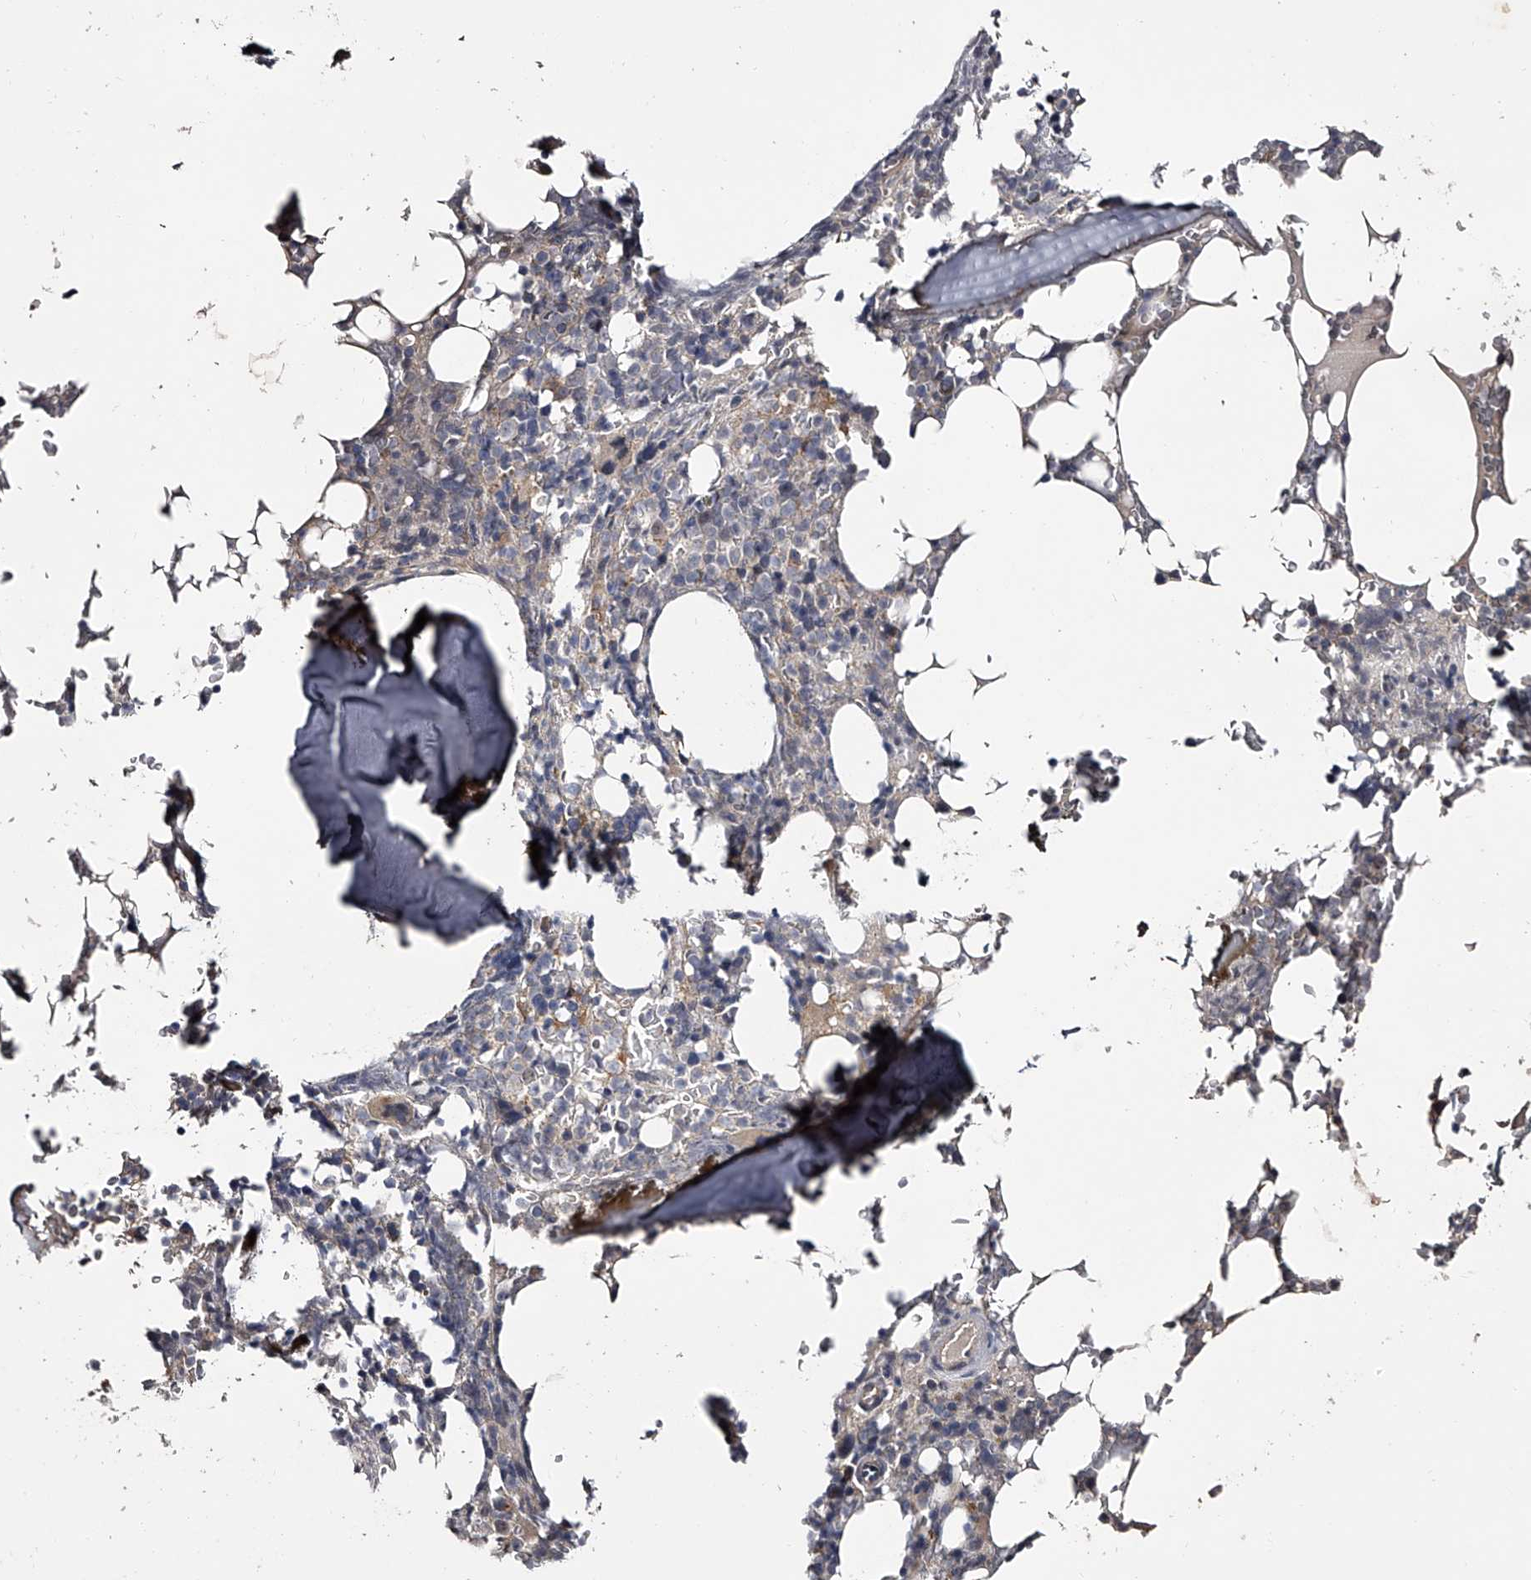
{"staining": {"intensity": "negative", "quantity": "none", "location": "none"}, "tissue": "bone marrow", "cell_type": "Hematopoietic cells", "image_type": "normal", "snomed": [{"axis": "morphology", "description": "Normal tissue, NOS"}, {"axis": "topography", "description": "Bone marrow"}], "caption": "DAB immunohistochemical staining of benign bone marrow shows no significant expression in hematopoietic cells. Brightfield microscopy of immunohistochemistry (IHC) stained with DAB (brown) and hematoxylin (blue), captured at high magnification.", "gene": "MDN1", "patient": {"sex": "male", "age": 58}}